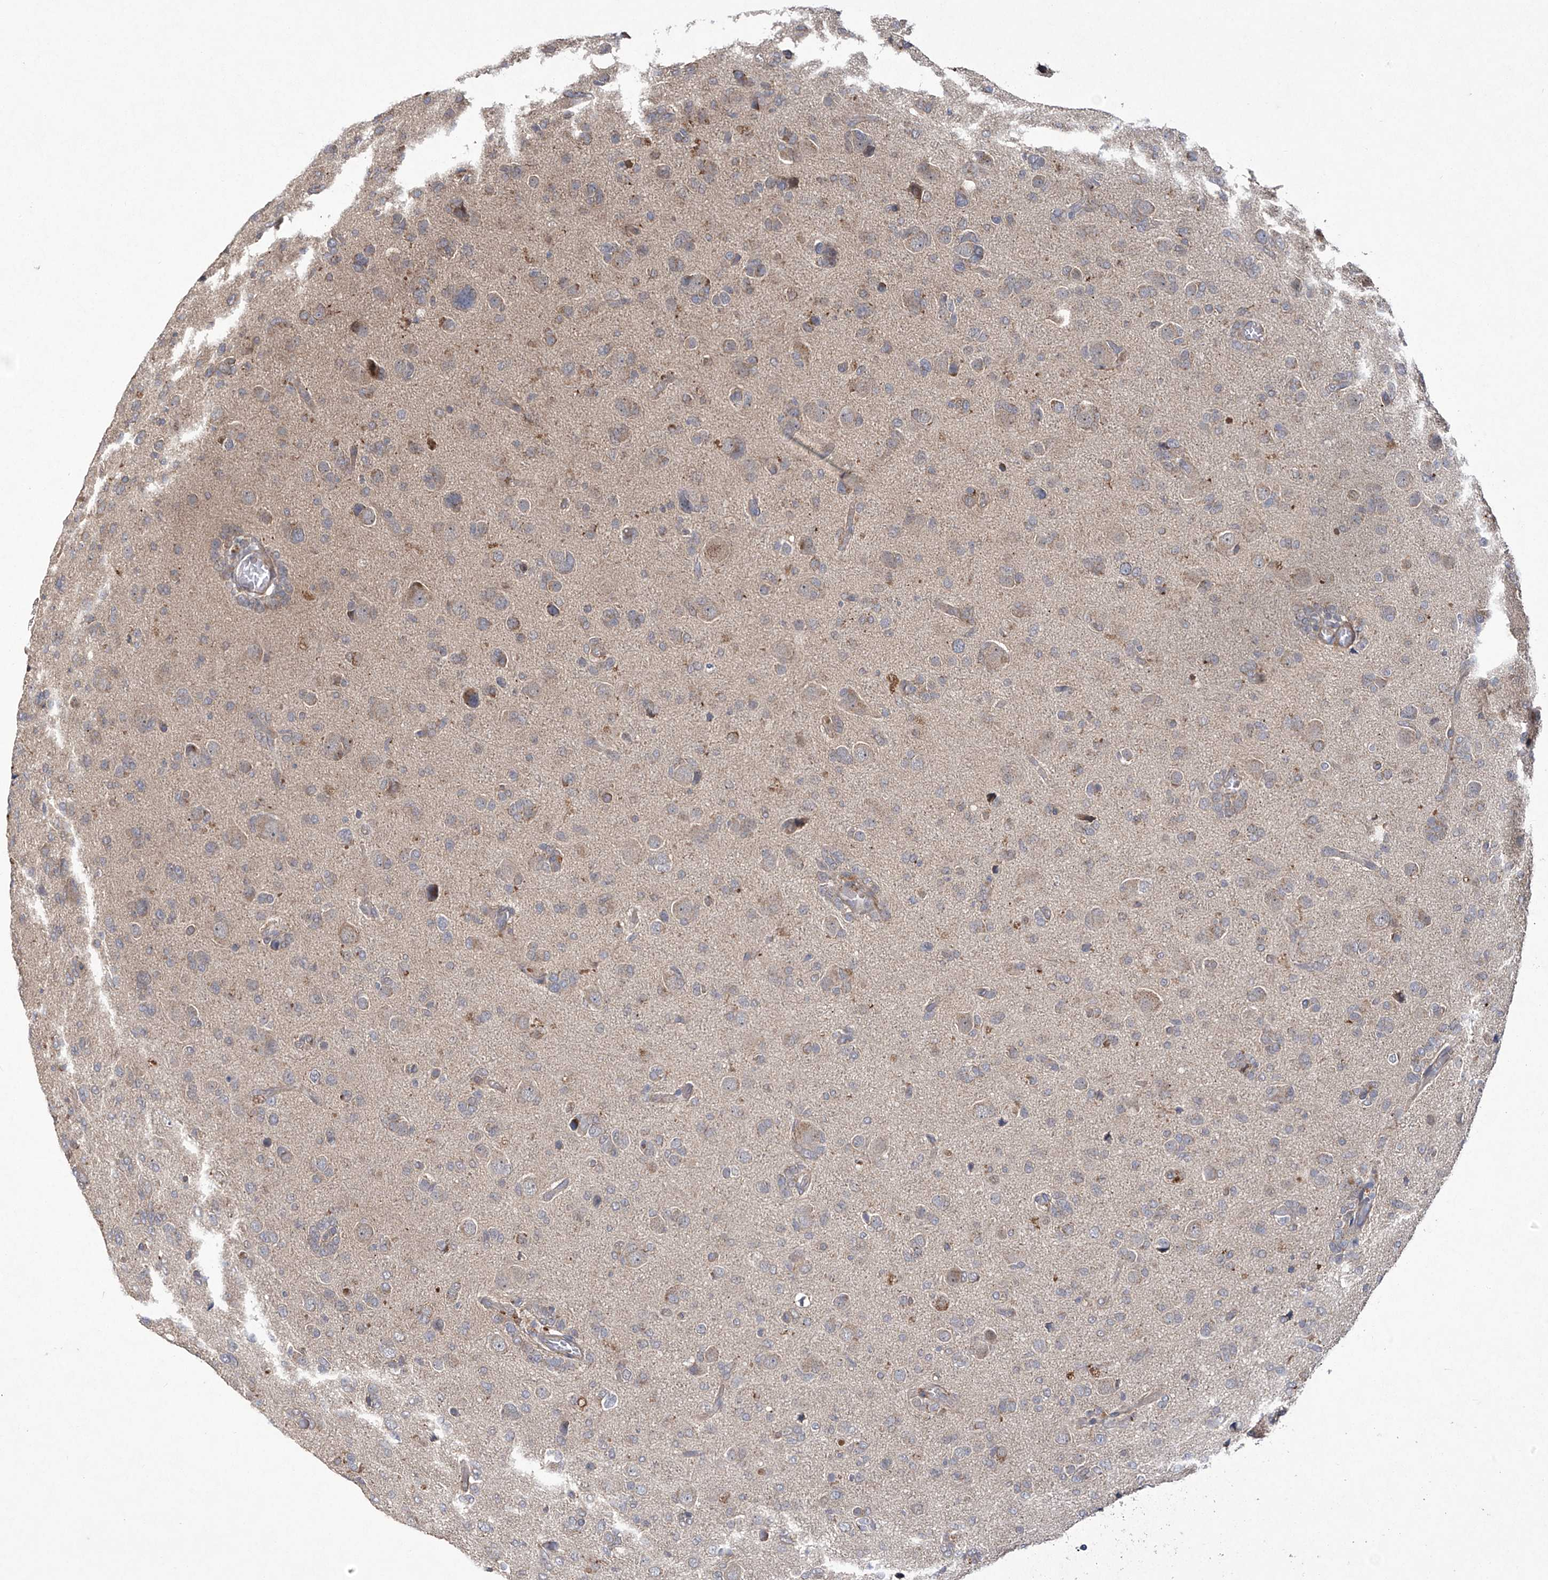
{"staining": {"intensity": "weak", "quantity": ">75%", "location": "cytoplasmic/membranous"}, "tissue": "glioma", "cell_type": "Tumor cells", "image_type": "cancer", "snomed": [{"axis": "morphology", "description": "Glioma, malignant, High grade"}, {"axis": "topography", "description": "Brain"}], "caption": "High-magnification brightfield microscopy of malignant high-grade glioma stained with DAB (3,3'-diaminobenzidine) (brown) and counterstained with hematoxylin (blue). tumor cells exhibit weak cytoplasmic/membranous positivity is seen in about>75% of cells.", "gene": "TRIM60", "patient": {"sex": "female", "age": 59}}